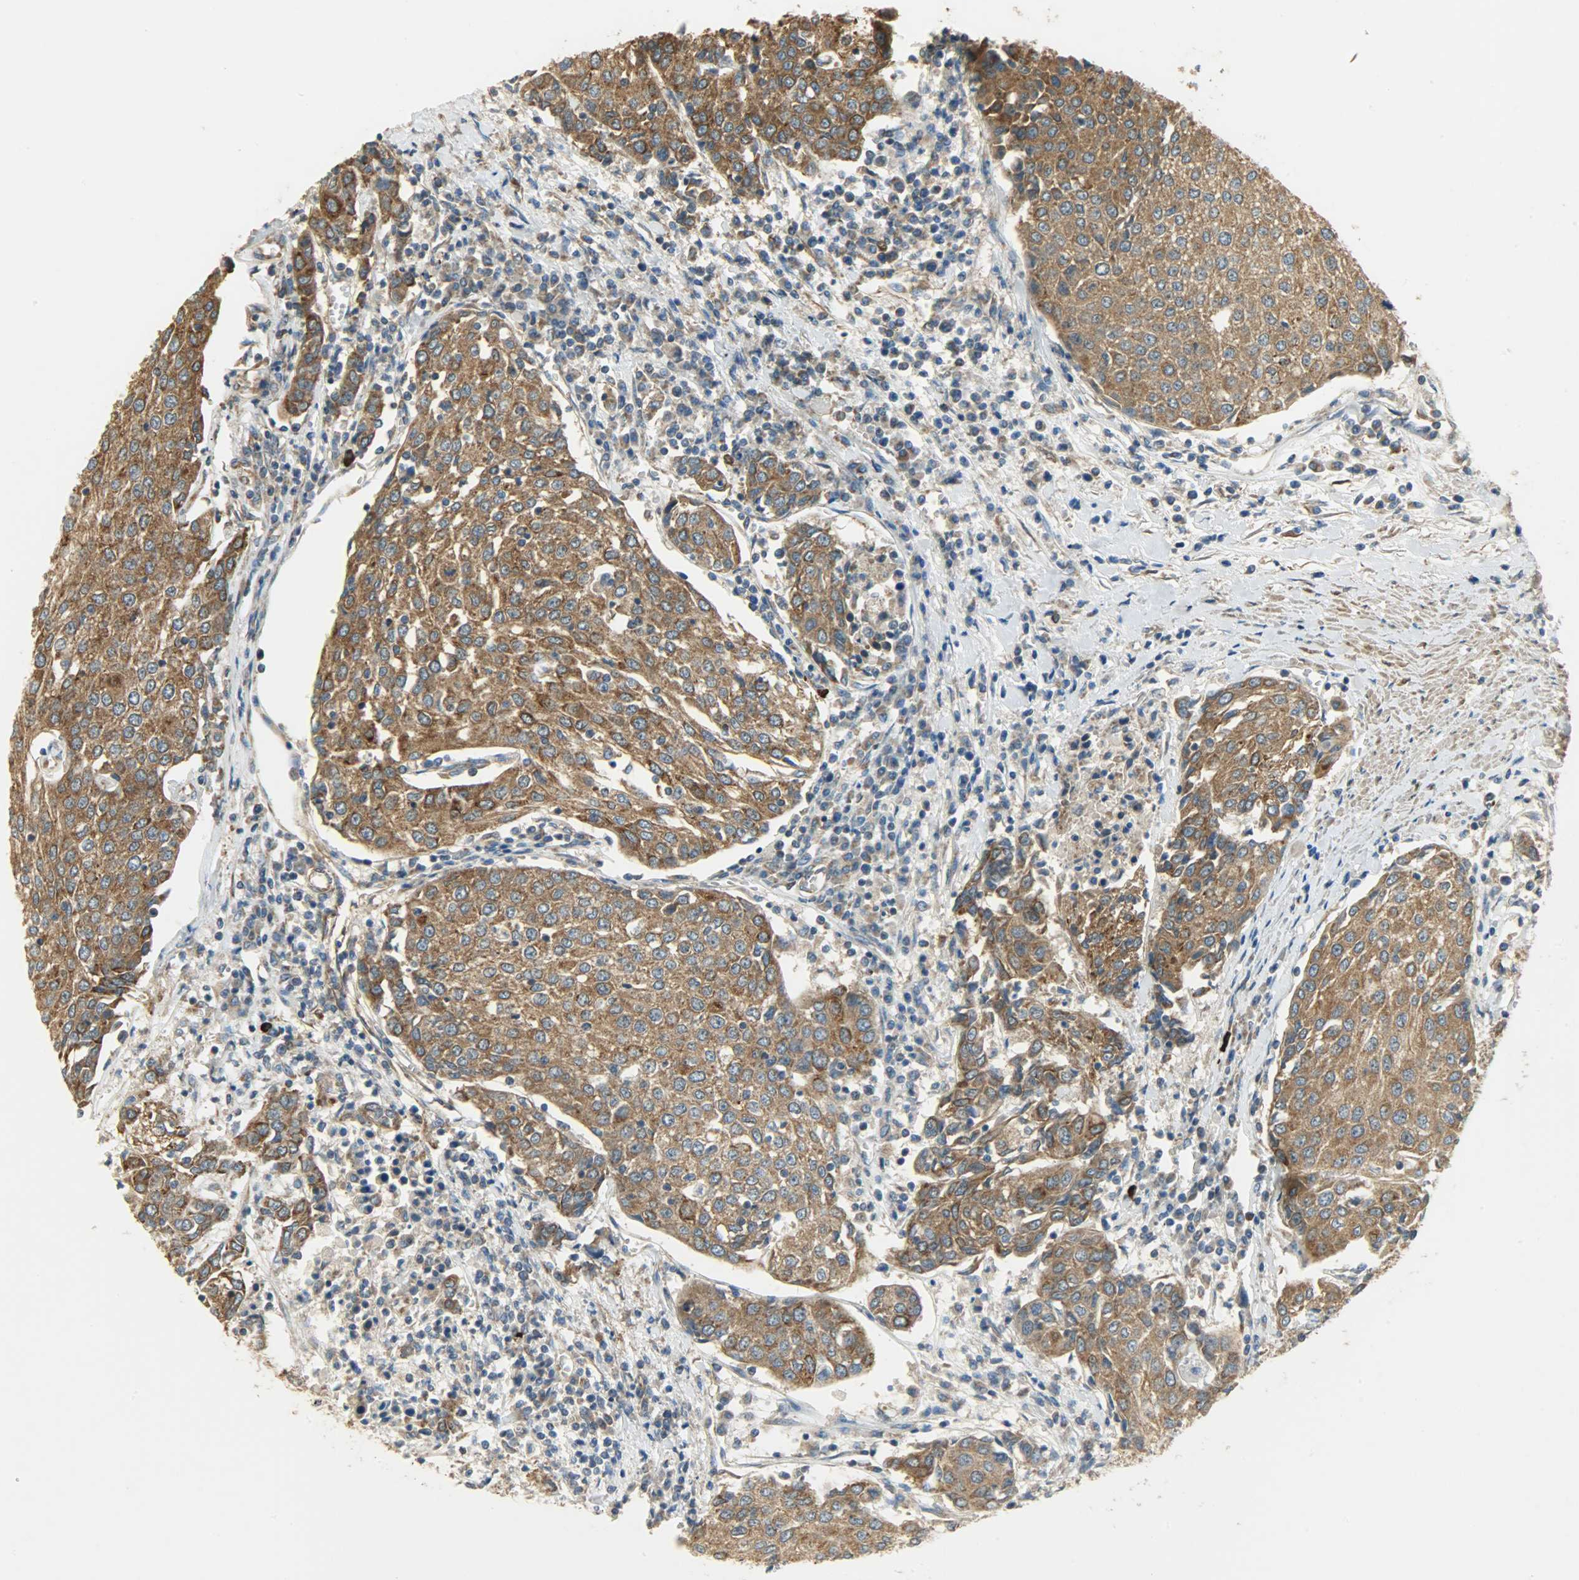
{"staining": {"intensity": "strong", "quantity": ">75%", "location": "cytoplasmic/membranous"}, "tissue": "urothelial cancer", "cell_type": "Tumor cells", "image_type": "cancer", "snomed": [{"axis": "morphology", "description": "Urothelial carcinoma, High grade"}, {"axis": "topography", "description": "Urinary bladder"}], "caption": "This image displays urothelial cancer stained with IHC to label a protein in brown. The cytoplasmic/membranous of tumor cells show strong positivity for the protein. Nuclei are counter-stained blue.", "gene": "C1orf198", "patient": {"sex": "female", "age": 85}}